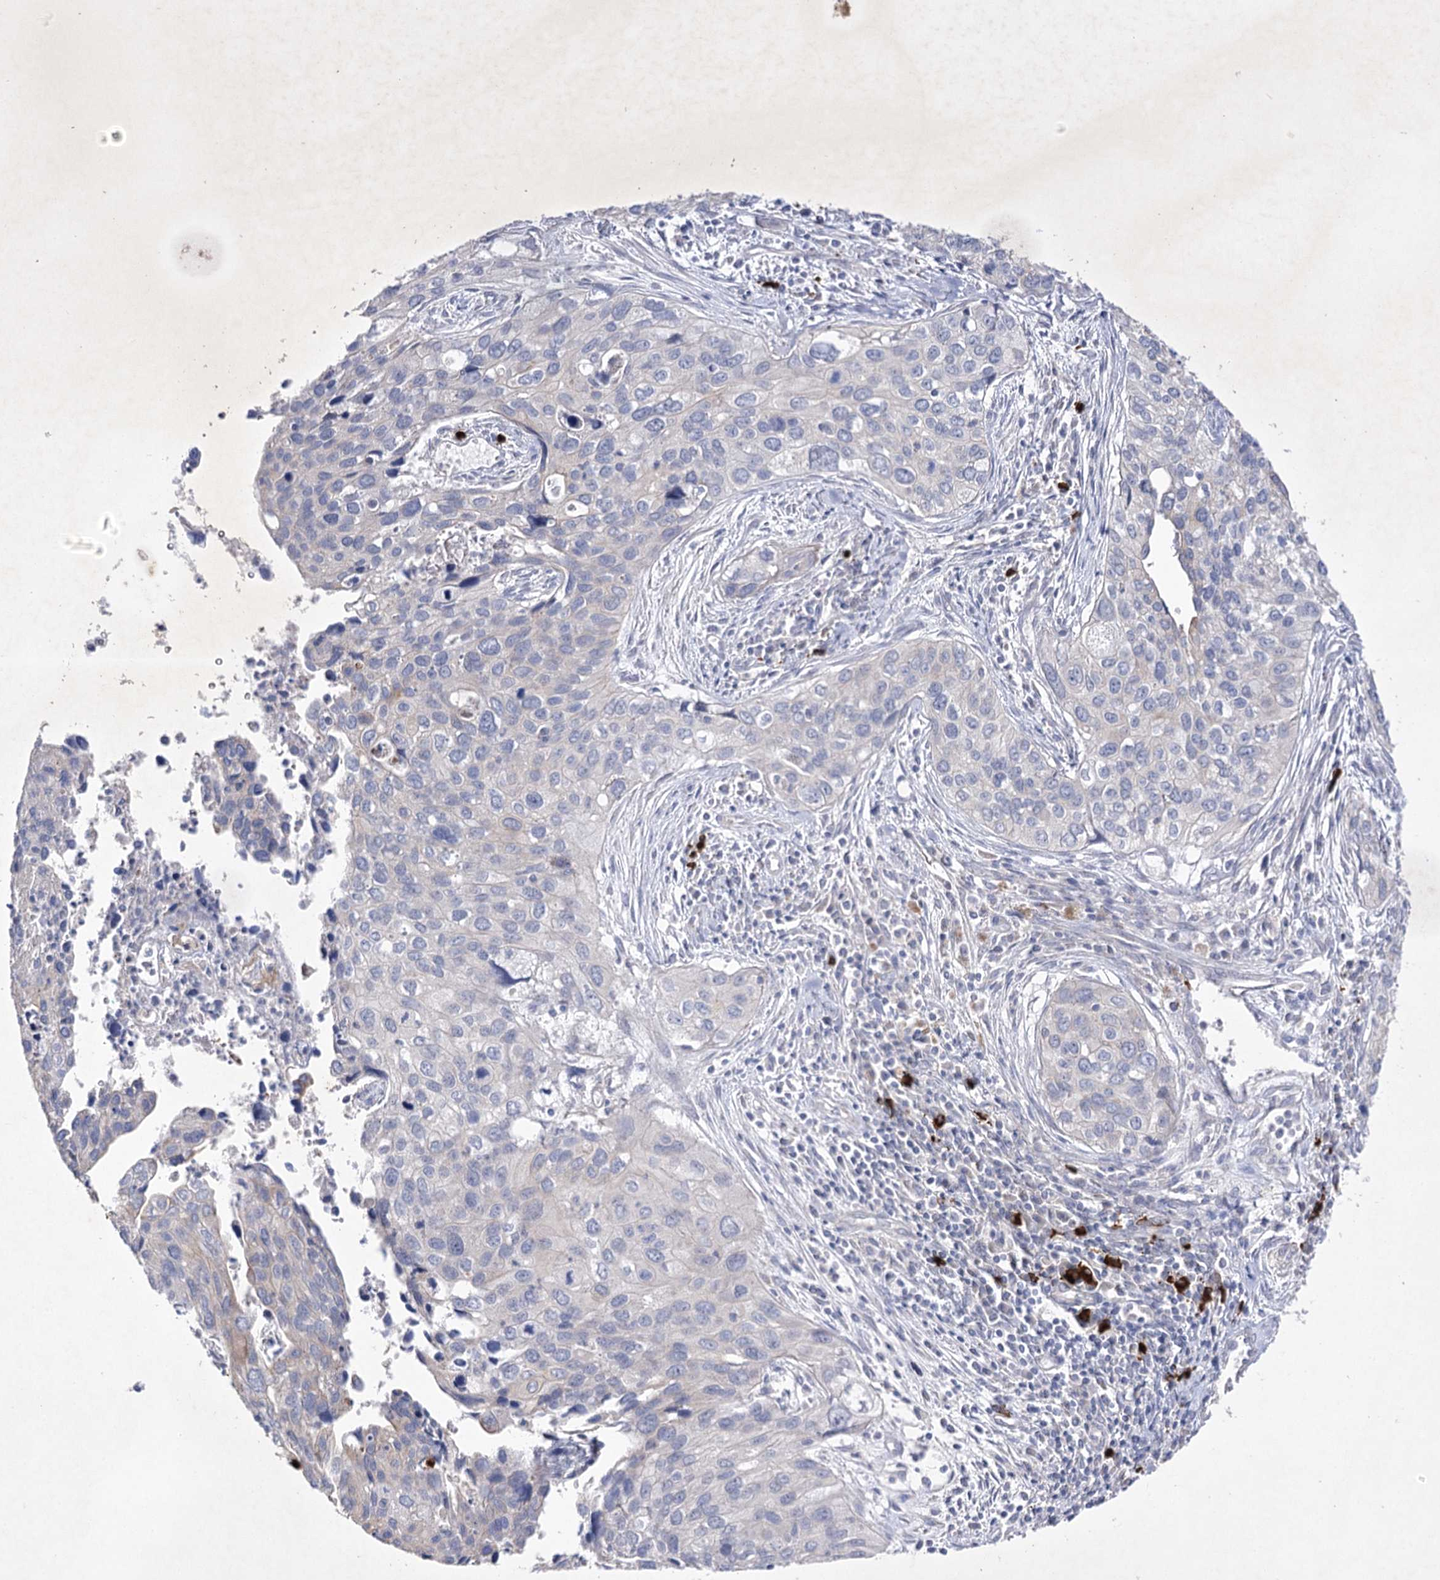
{"staining": {"intensity": "negative", "quantity": "none", "location": "none"}, "tissue": "cervical cancer", "cell_type": "Tumor cells", "image_type": "cancer", "snomed": [{"axis": "morphology", "description": "Squamous cell carcinoma, NOS"}, {"axis": "topography", "description": "Cervix"}], "caption": "Protein analysis of squamous cell carcinoma (cervical) shows no significant staining in tumor cells. The staining was performed using DAB (3,3'-diaminobenzidine) to visualize the protein expression in brown, while the nuclei were stained in blue with hematoxylin (Magnification: 20x).", "gene": "COX15", "patient": {"sex": "female", "age": 55}}